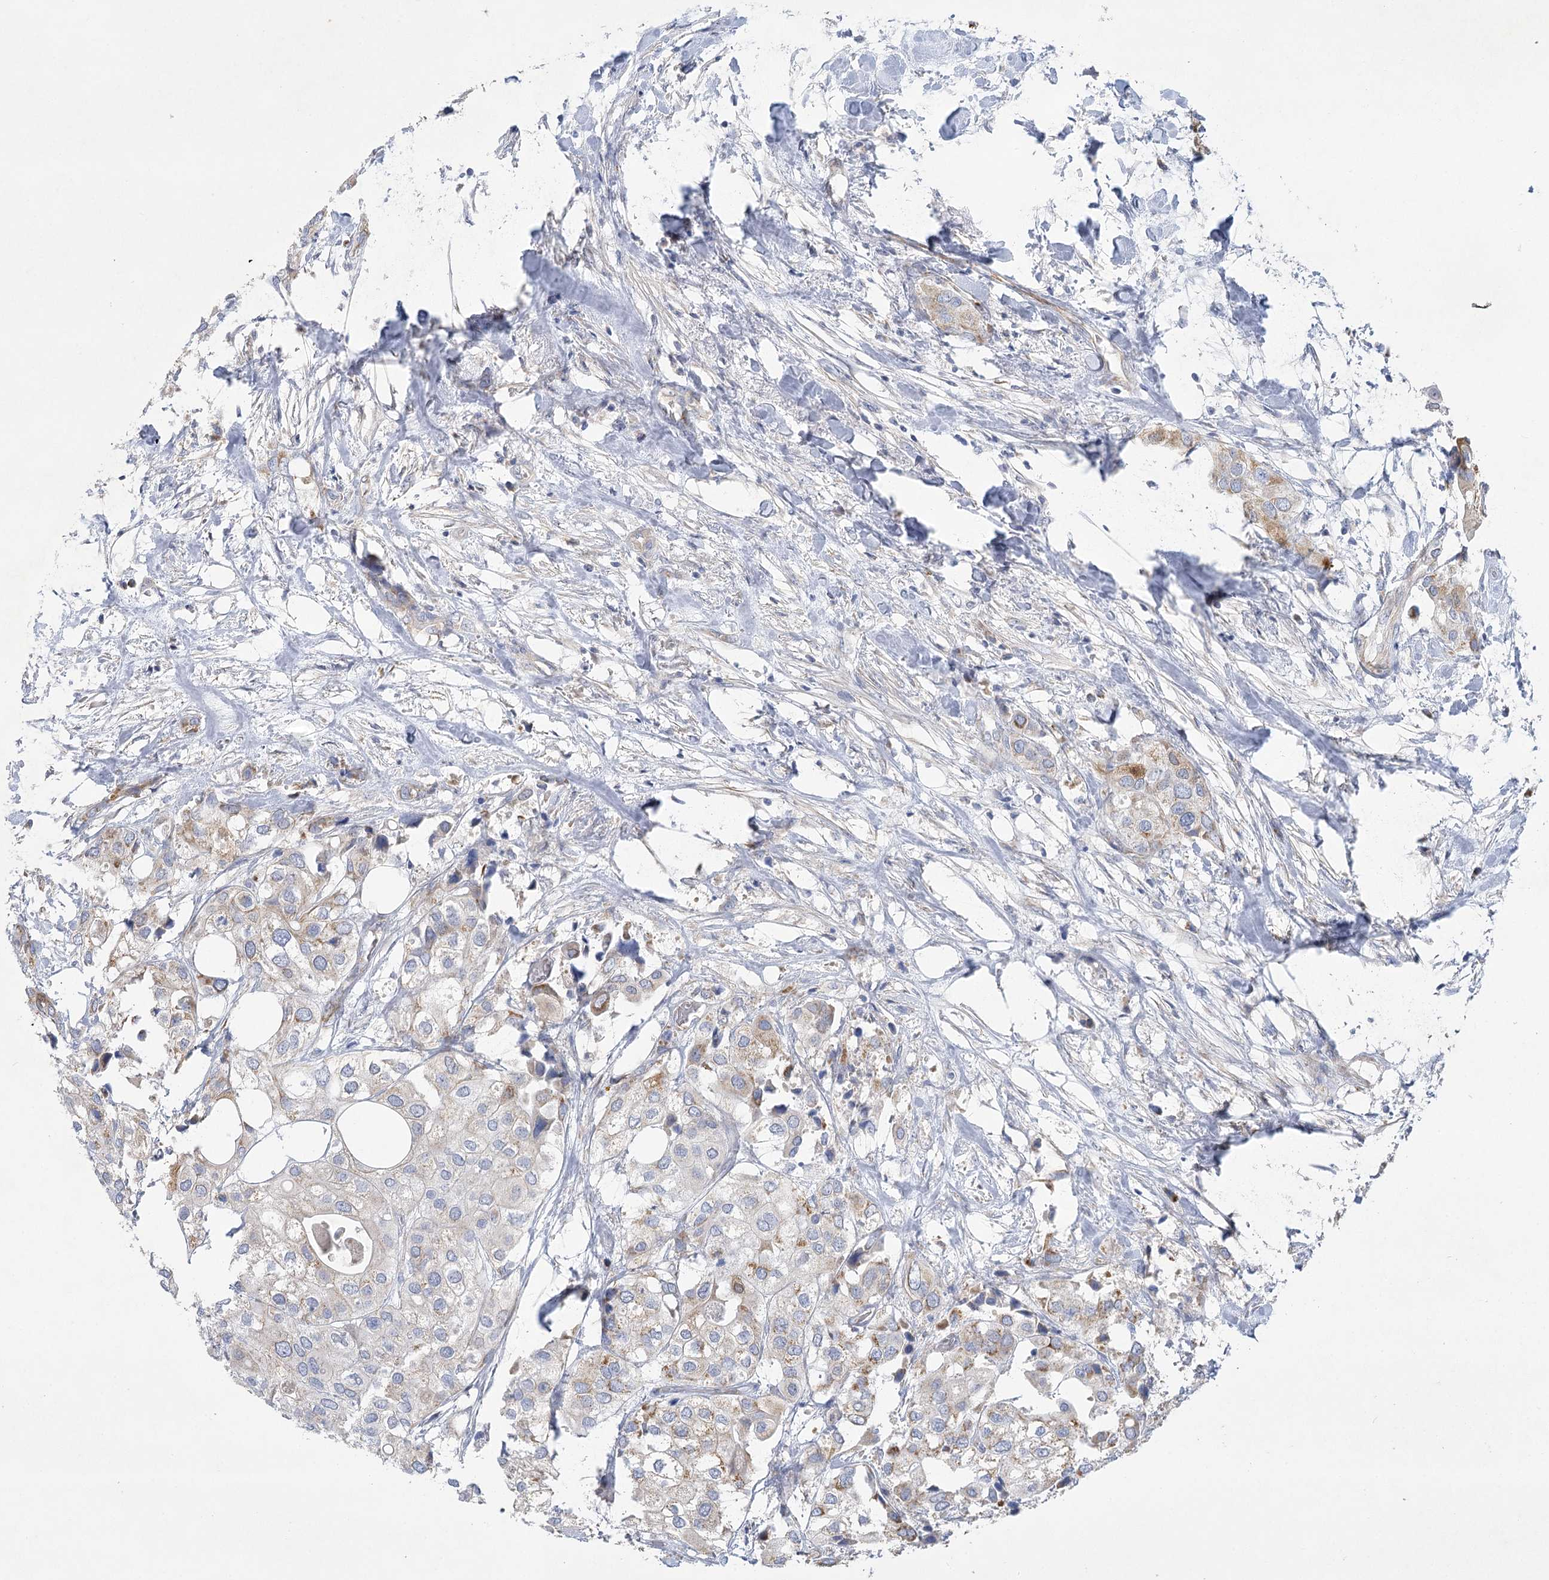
{"staining": {"intensity": "moderate", "quantity": "<25%", "location": "cytoplasmic/membranous"}, "tissue": "urothelial cancer", "cell_type": "Tumor cells", "image_type": "cancer", "snomed": [{"axis": "morphology", "description": "Urothelial carcinoma, High grade"}, {"axis": "topography", "description": "Urinary bladder"}], "caption": "Immunohistochemical staining of human urothelial carcinoma (high-grade) exhibits low levels of moderate cytoplasmic/membranous staining in about <25% of tumor cells. (brown staining indicates protein expression, while blue staining denotes nuclei).", "gene": "DHTKD1", "patient": {"sex": "male", "age": 64}}